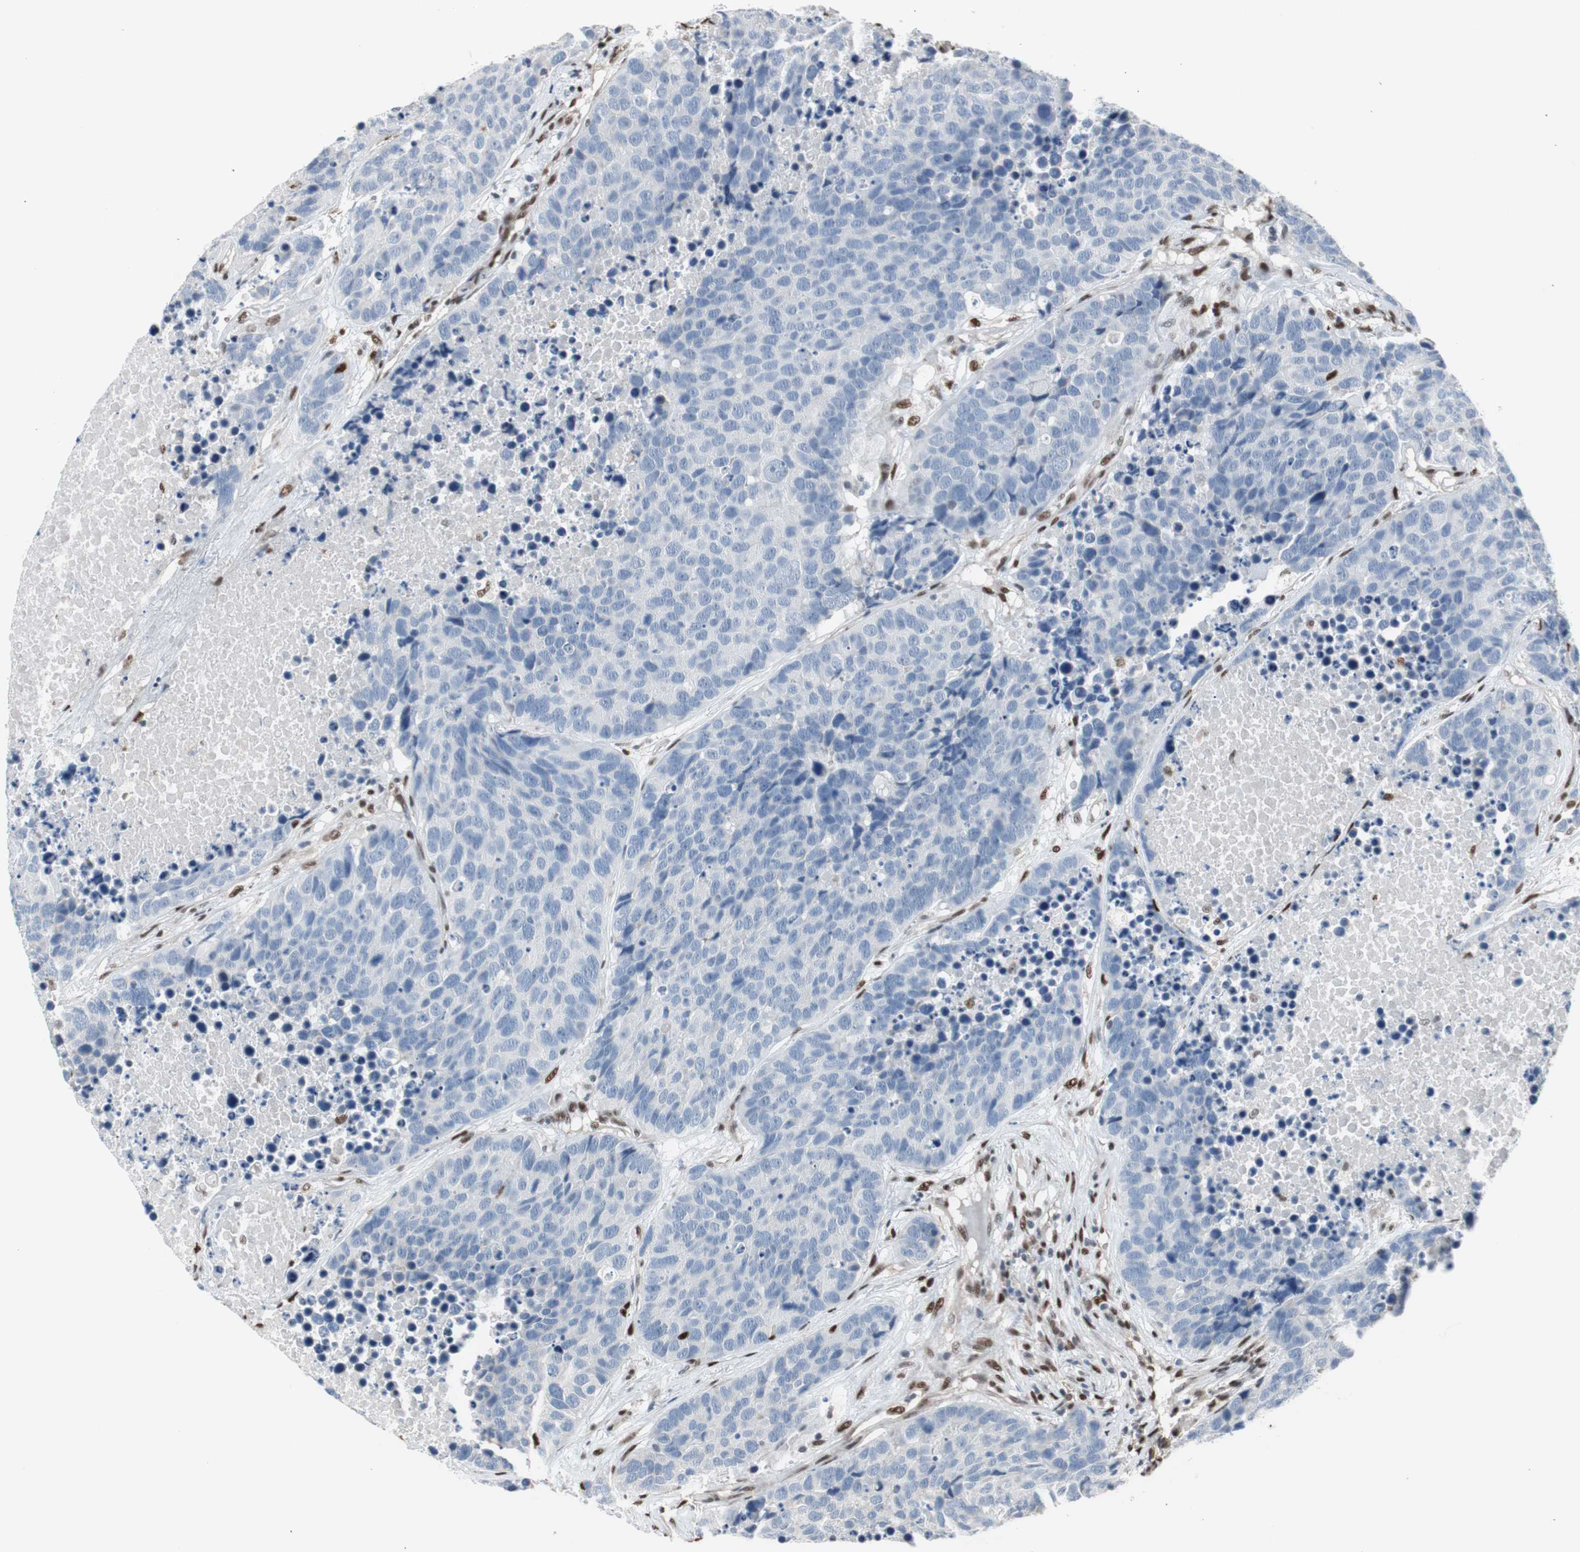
{"staining": {"intensity": "negative", "quantity": "none", "location": "none"}, "tissue": "carcinoid", "cell_type": "Tumor cells", "image_type": "cancer", "snomed": [{"axis": "morphology", "description": "Carcinoid, malignant, NOS"}, {"axis": "topography", "description": "Lung"}], "caption": "Carcinoid was stained to show a protein in brown. There is no significant expression in tumor cells.", "gene": "PML", "patient": {"sex": "male", "age": 60}}